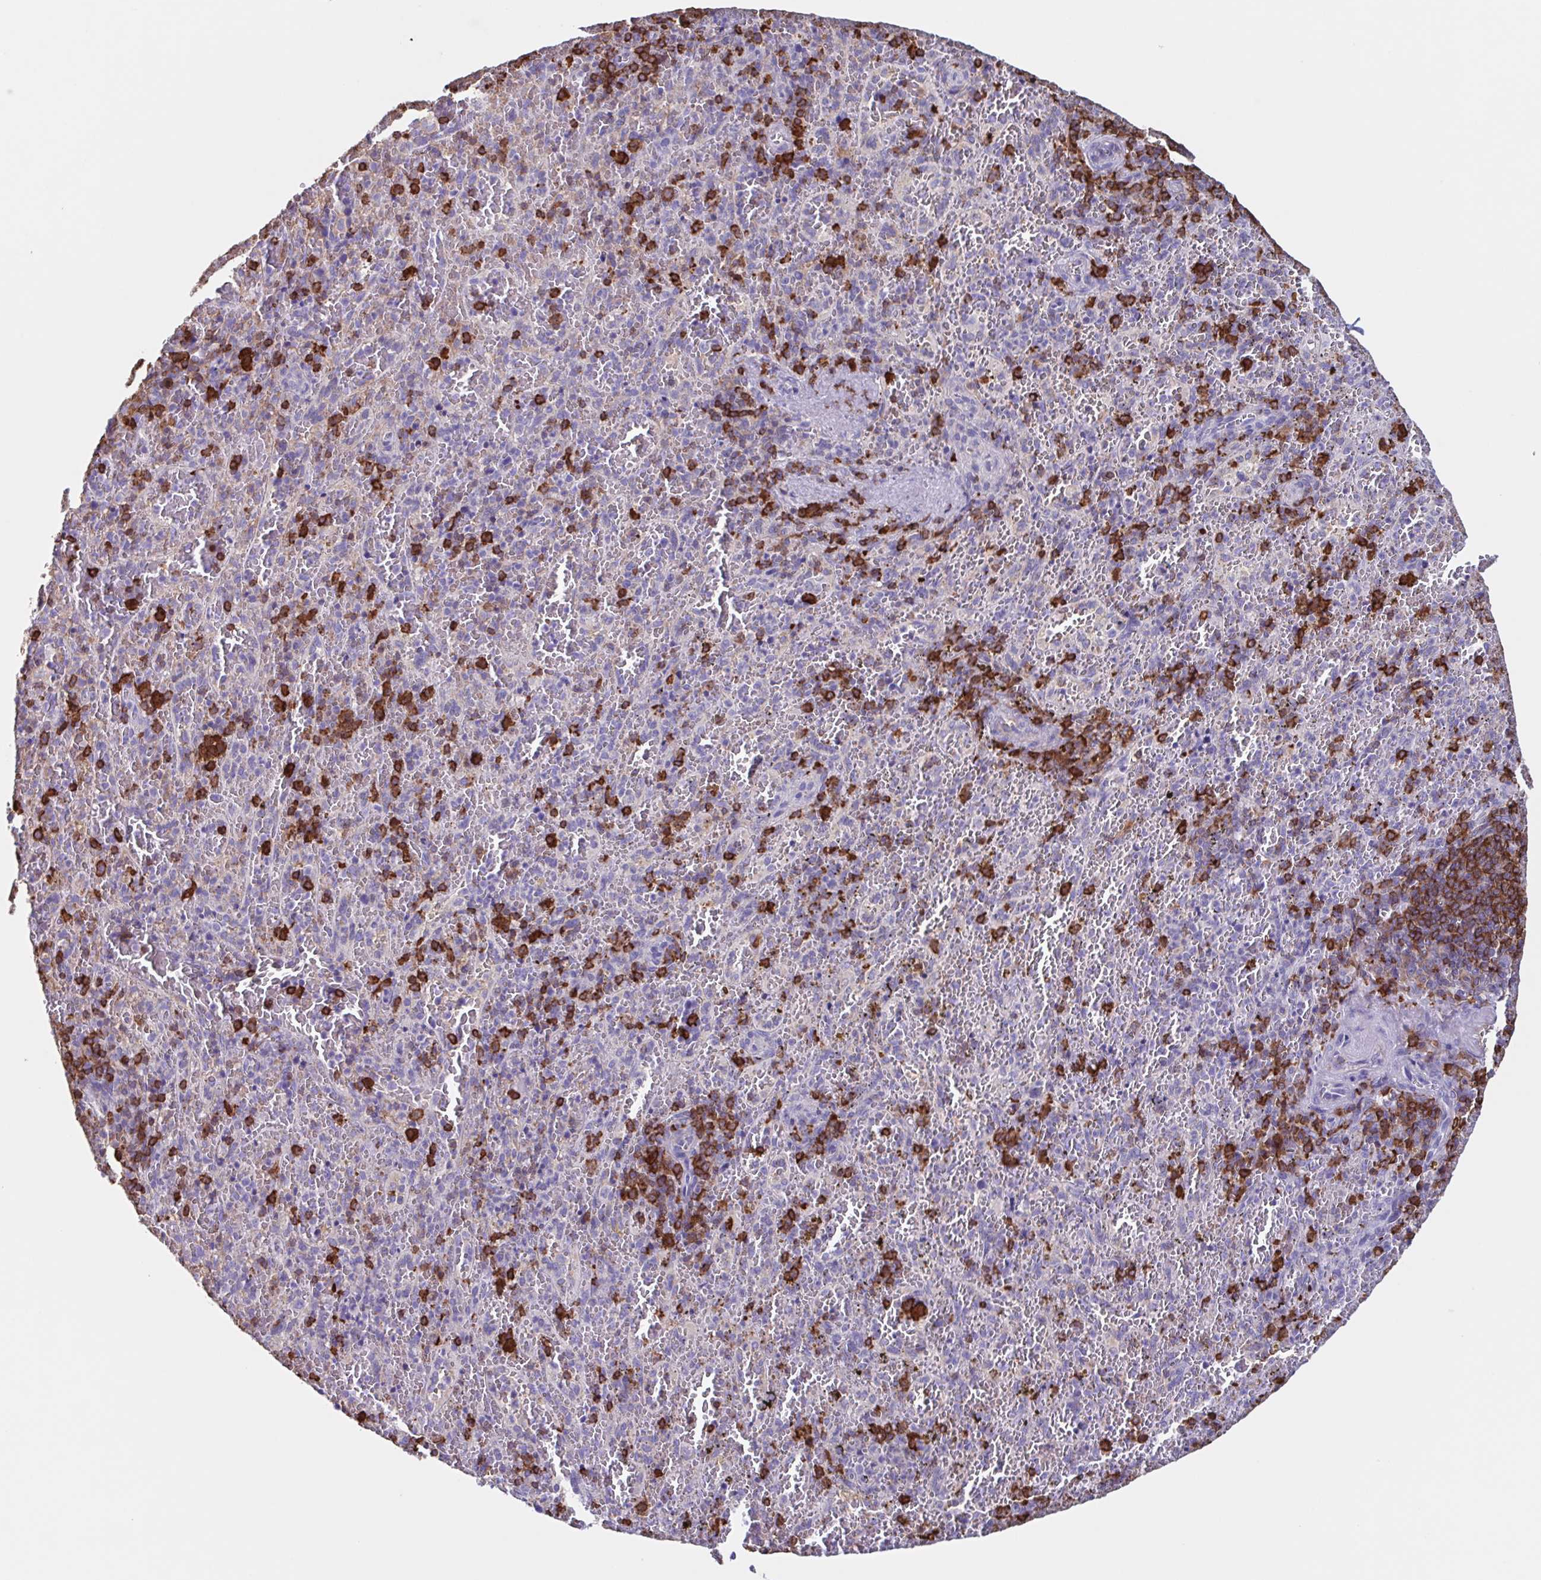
{"staining": {"intensity": "negative", "quantity": "none", "location": "none"}, "tissue": "spleen", "cell_type": "Cells in red pulp", "image_type": "normal", "snomed": [{"axis": "morphology", "description": "Normal tissue, NOS"}, {"axis": "topography", "description": "Spleen"}], "caption": "Immunohistochemical staining of unremarkable human spleen exhibits no significant staining in cells in red pulp. Nuclei are stained in blue.", "gene": "TPD52", "patient": {"sex": "female", "age": 50}}